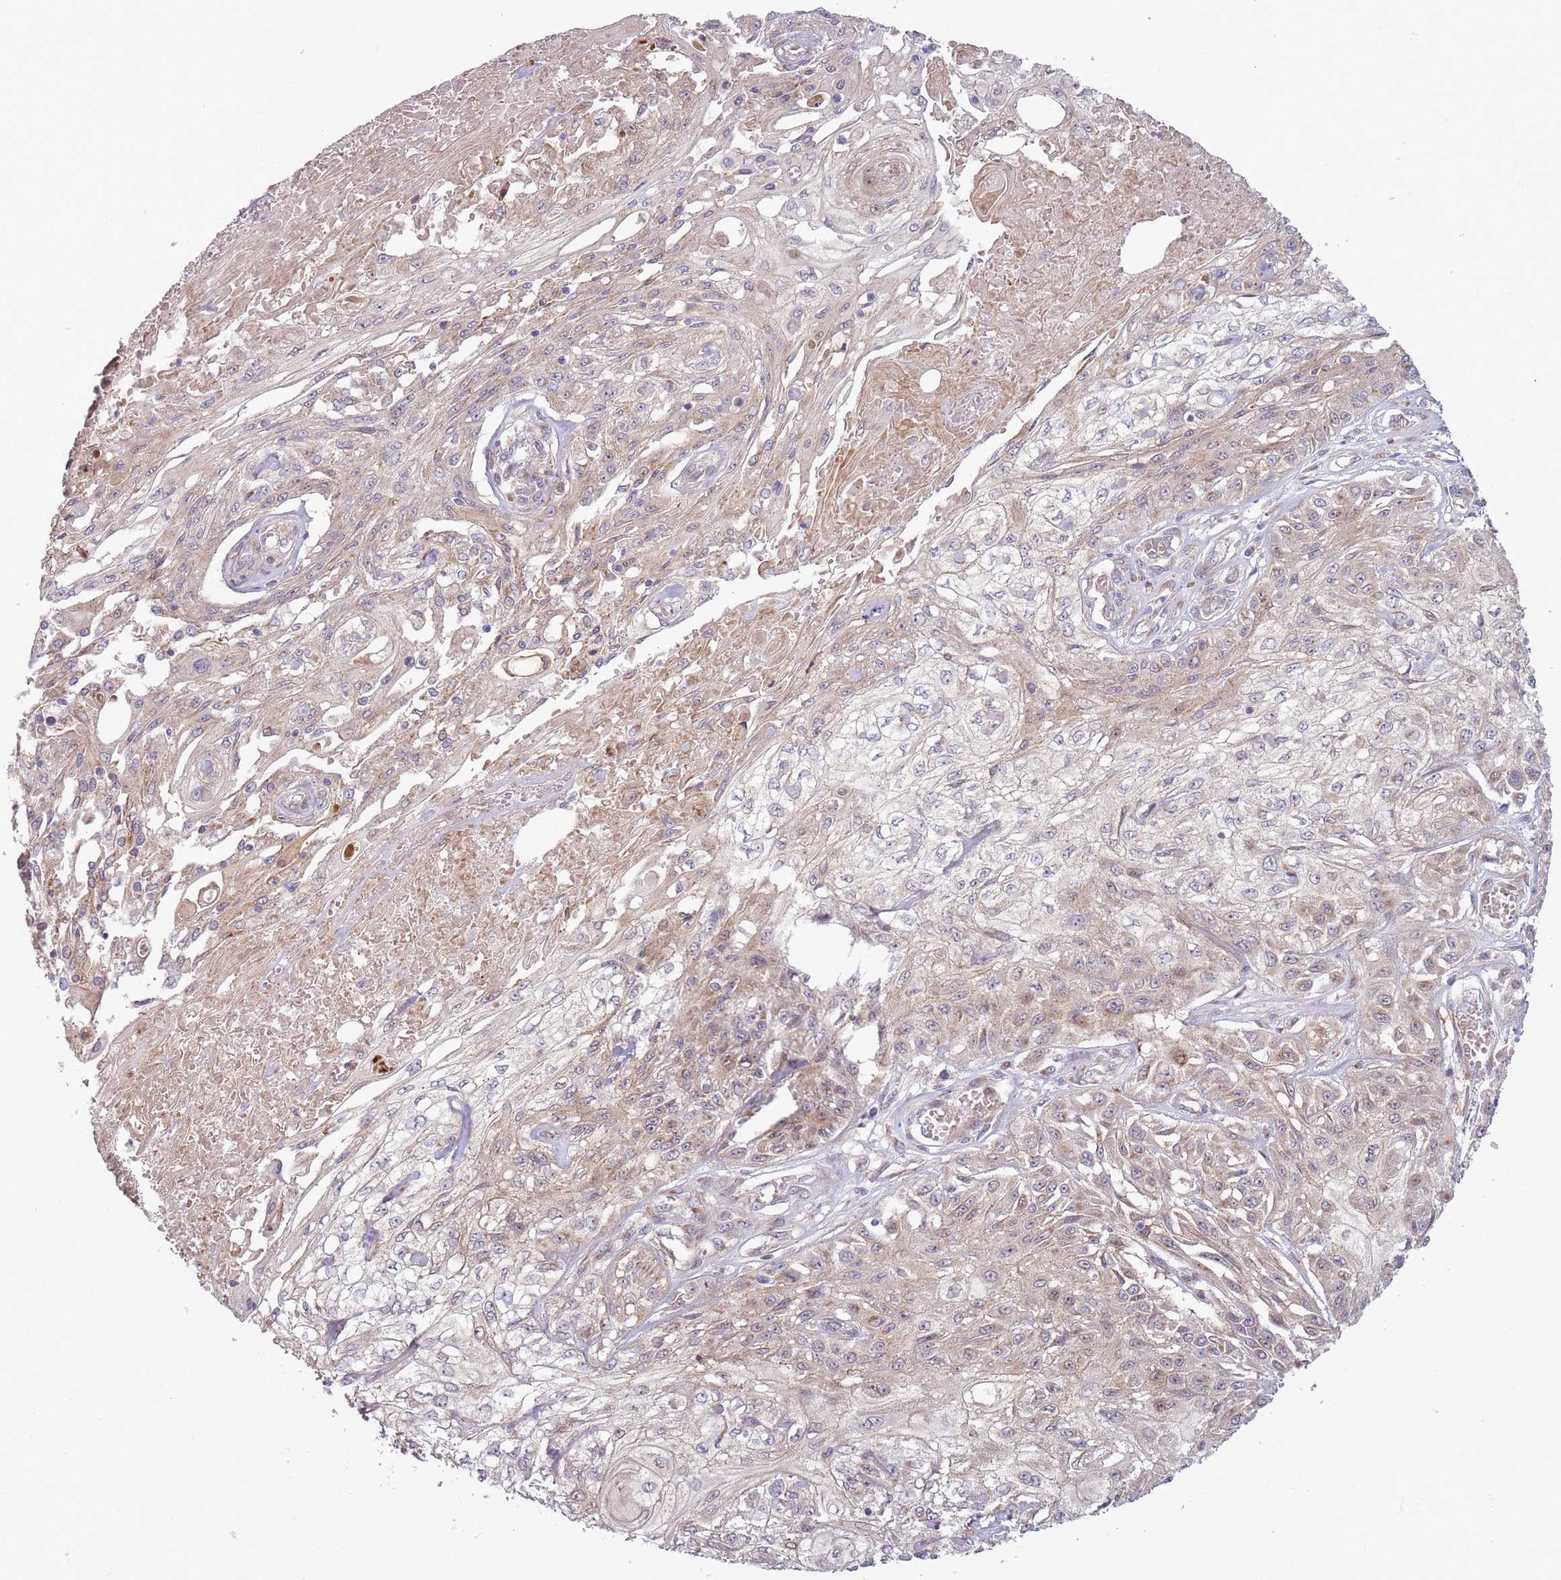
{"staining": {"intensity": "weak", "quantity": "25%-75%", "location": "cytoplasmic/membranous"}, "tissue": "skin cancer", "cell_type": "Tumor cells", "image_type": "cancer", "snomed": [{"axis": "morphology", "description": "Squamous cell carcinoma, NOS"}, {"axis": "morphology", "description": "Squamous cell carcinoma, metastatic, NOS"}, {"axis": "topography", "description": "Skin"}, {"axis": "topography", "description": "Lymph node"}], "caption": "High-magnification brightfield microscopy of skin cancer (metastatic squamous cell carcinoma) stained with DAB (3,3'-diaminobenzidine) (brown) and counterstained with hematoxylin (blue). tumor cells exhibit weak cytoplasmic/membranous staining is identified in approximately25%-75% of cells.", "gene": "CCDC150", "patient": {"sex": "male", "age": 75}}